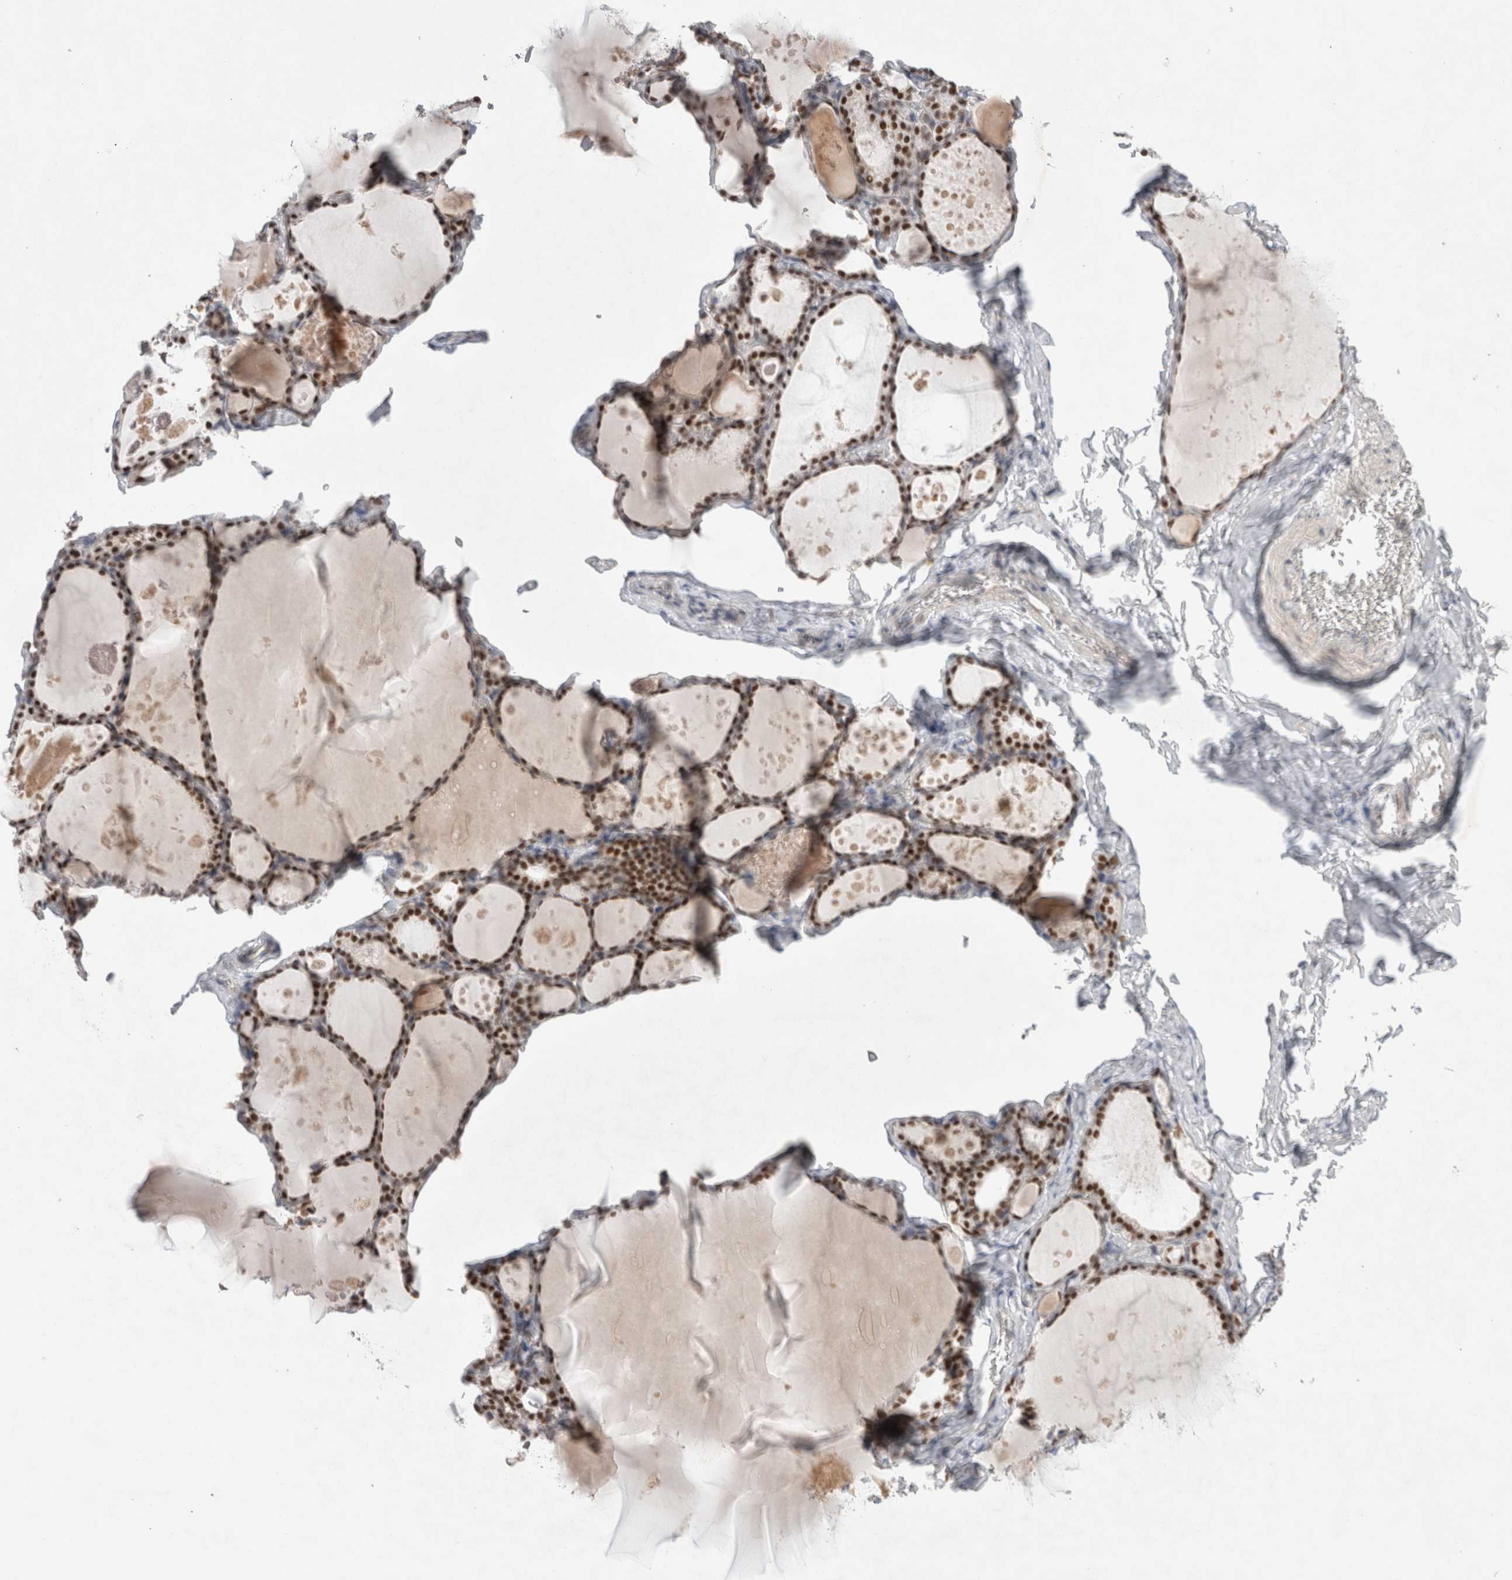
{"staining": {"intensity": "strong", "quantity": ">75%", "location": "nuclear"}, "tissue": "thyroid gland", "cell_type": "Glandular cells", "image_type": "normal", "snomed": [{"axis": "morphology", "description": "Normal tissue, NOS"}, {"axis": "topography", "description": "Thyroid gland"}], "caption": "Immunohistochemical staining of normal thyroid gland shows >75% levels of strong nuclear protein expression in approximately >75% of glandular cells. (DAB (3,3'-diaminobenzidine) = brown stain, brightfield microscopy at high magnification).", "gene": "RECQL4", "patient": {"sex": "male", "age": 56}}